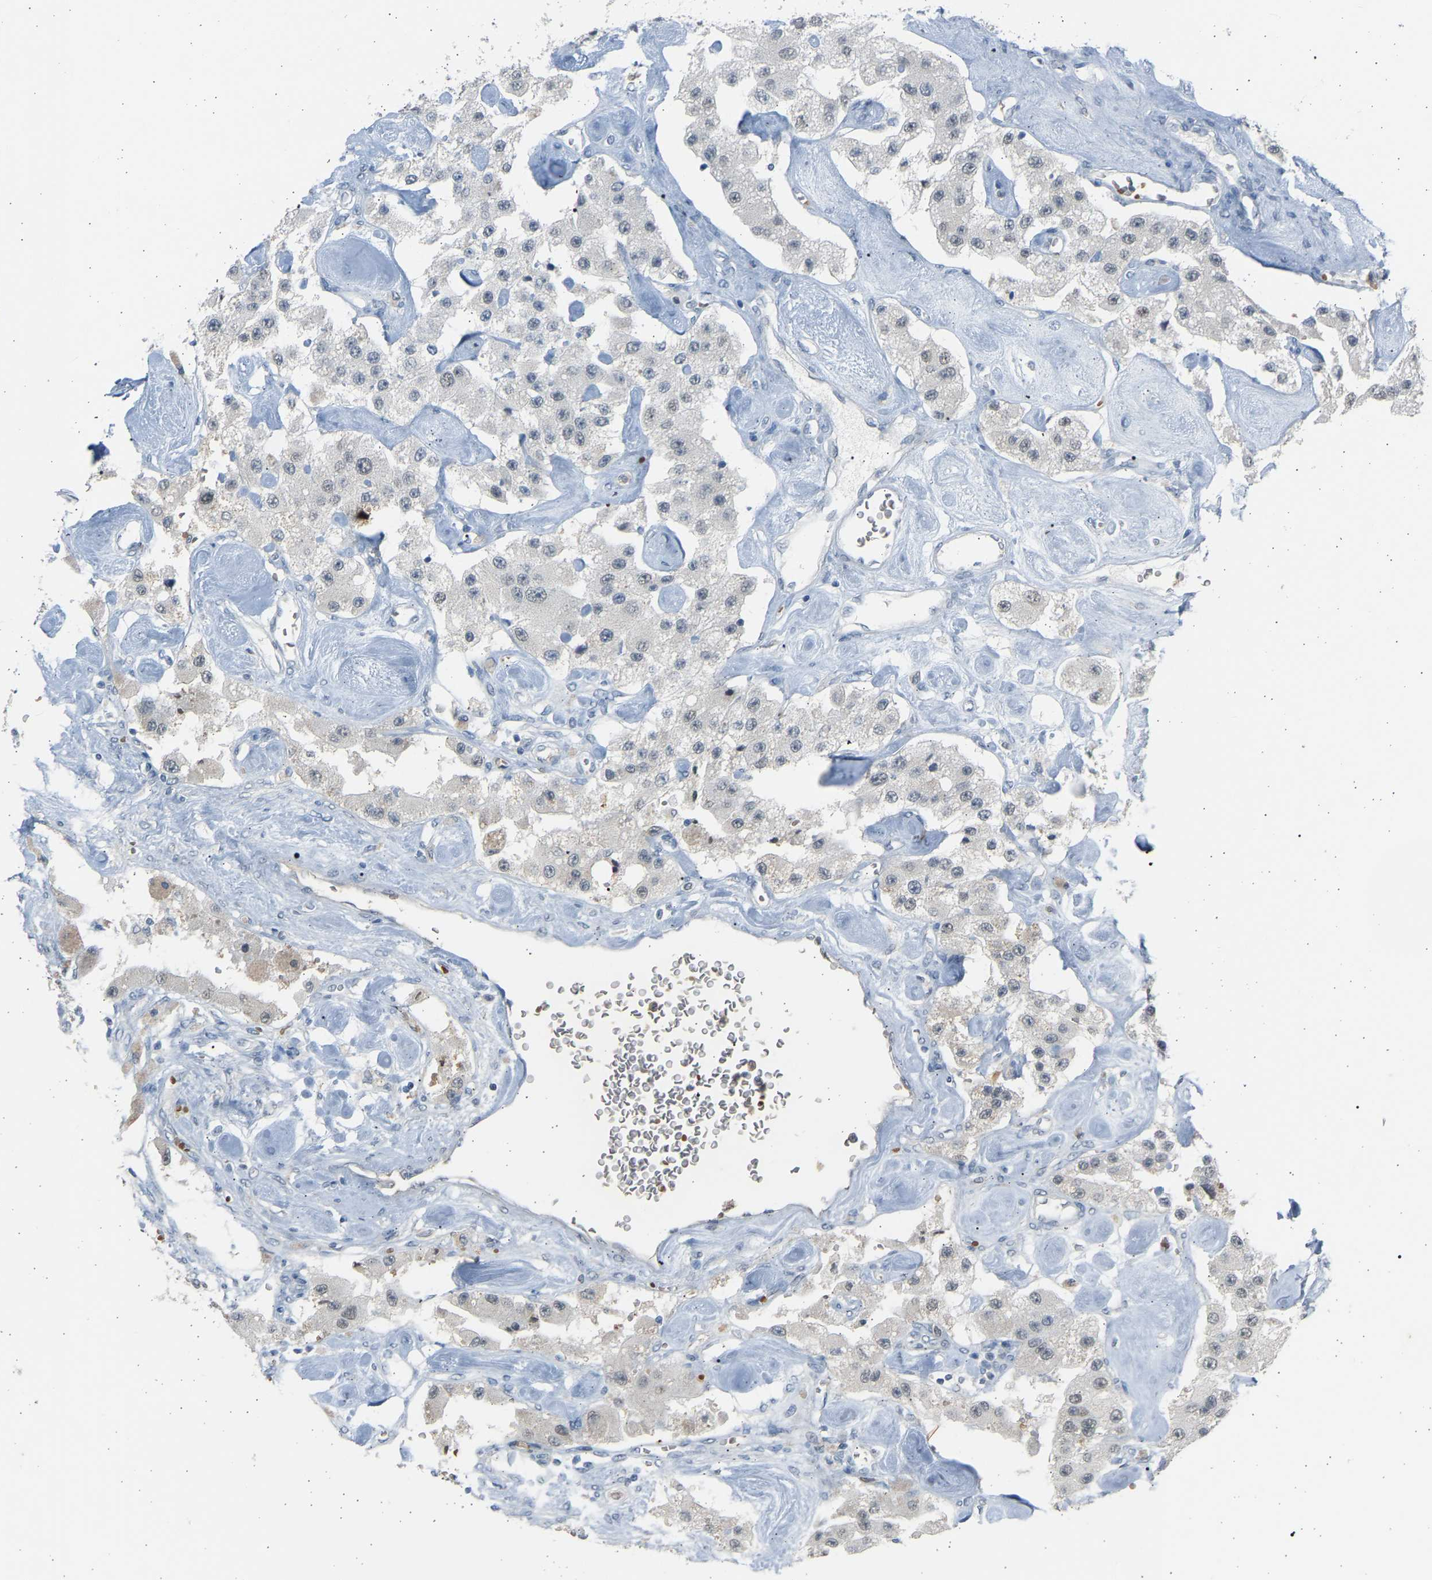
{"staining": {"intensity": "weak", "quantity": "<25%", "location": "nuclear"}, "tissue": "carcinoid", "cell_type": "Tumor cells", "image_type": "cancer", "snomed": [{"axis": "morphology", "description": "Carcinoid, malignant, NOS"}, {"axis": "topography", "description": "Pancreas"}], "caption": "A high-resolution histopathology image shows immunohistochemistry staining of carcinoid (malignant), which reveals no significant staining in tumor cells.", "gene": "BIRC2", "patient": {"sex": "male", "age": 41}}